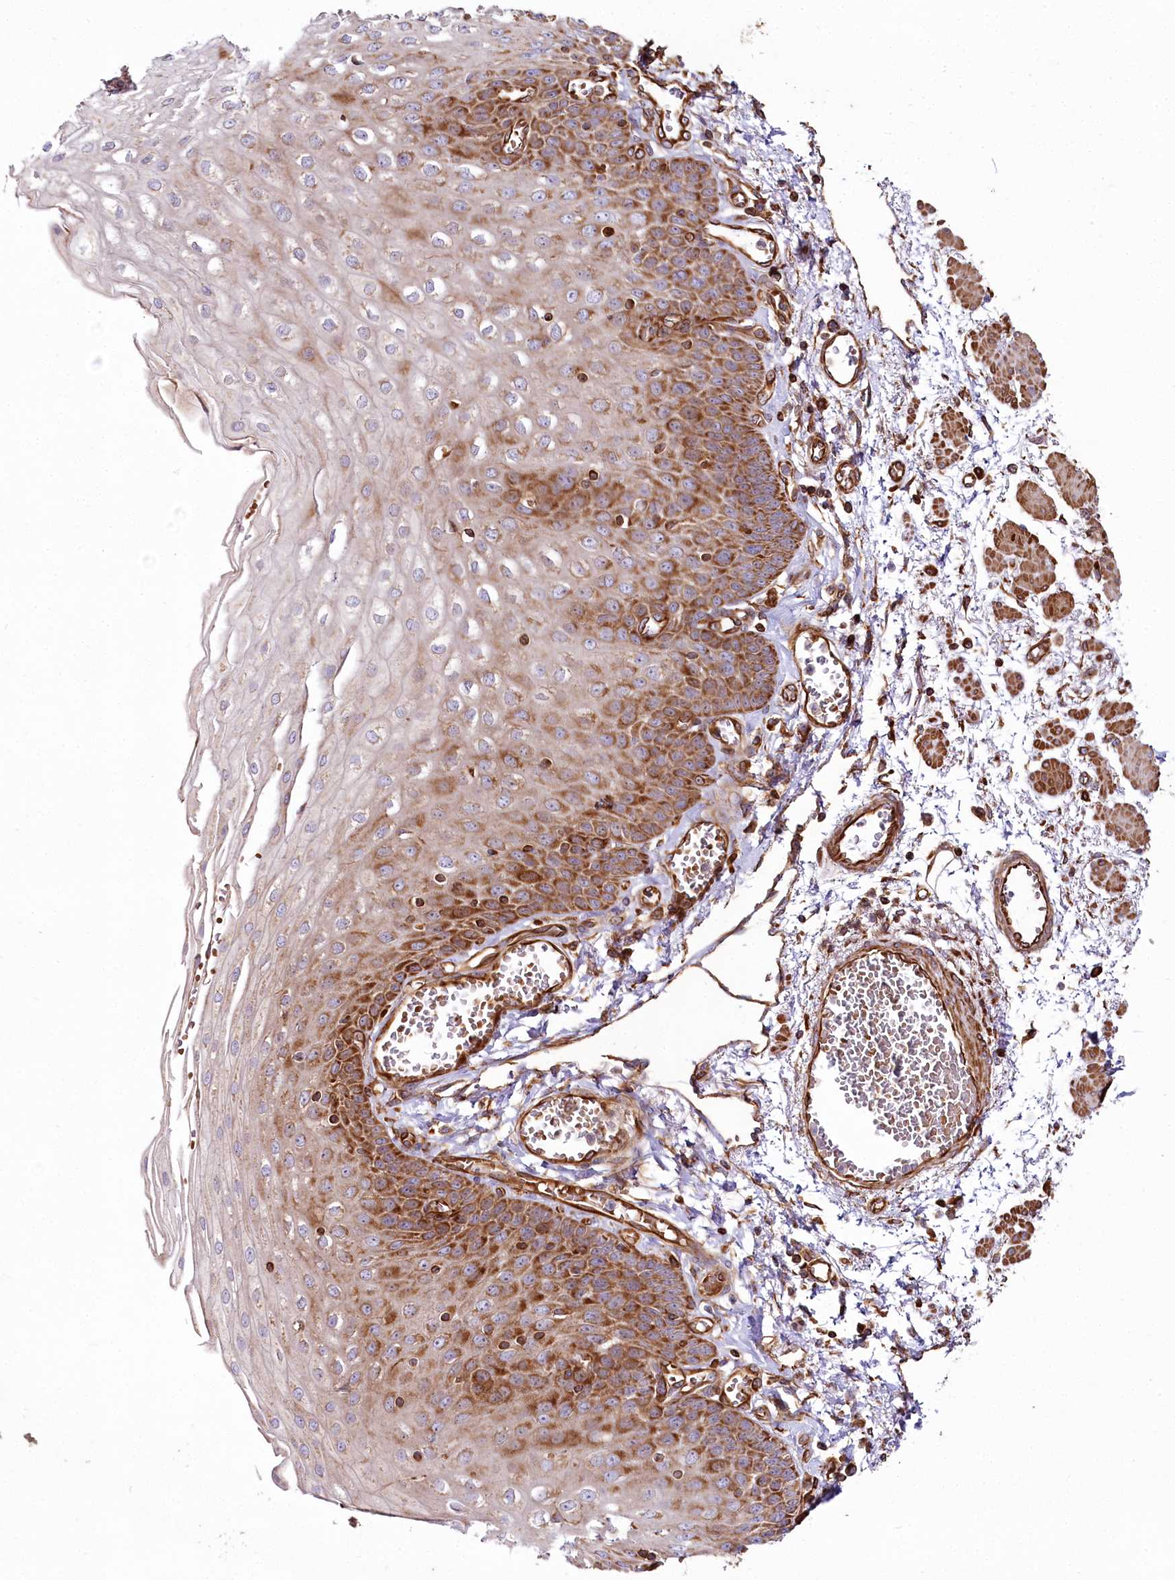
{"staining": {"intensity": "strong", "quantity": "25%-75%", "location": "cytoplasmic/membranous"}, "tissue": "esophagus", "cell_type": "Squamous epithelial cells", "image_type": "normal", "snomed": [{"axis": "morphology", "description": "Normal tissue, NOS"}, {"axis": "topography", "description": "Esophagus"}], "caption": "Human esophagus stained with a brown dye reveals strong cytoplasmic/membranous positive expression in approximately 25%-75% of squamous epithelial cells.", "gene": "THUMPD3", "patient": {"sex": "male", "age": 81}}